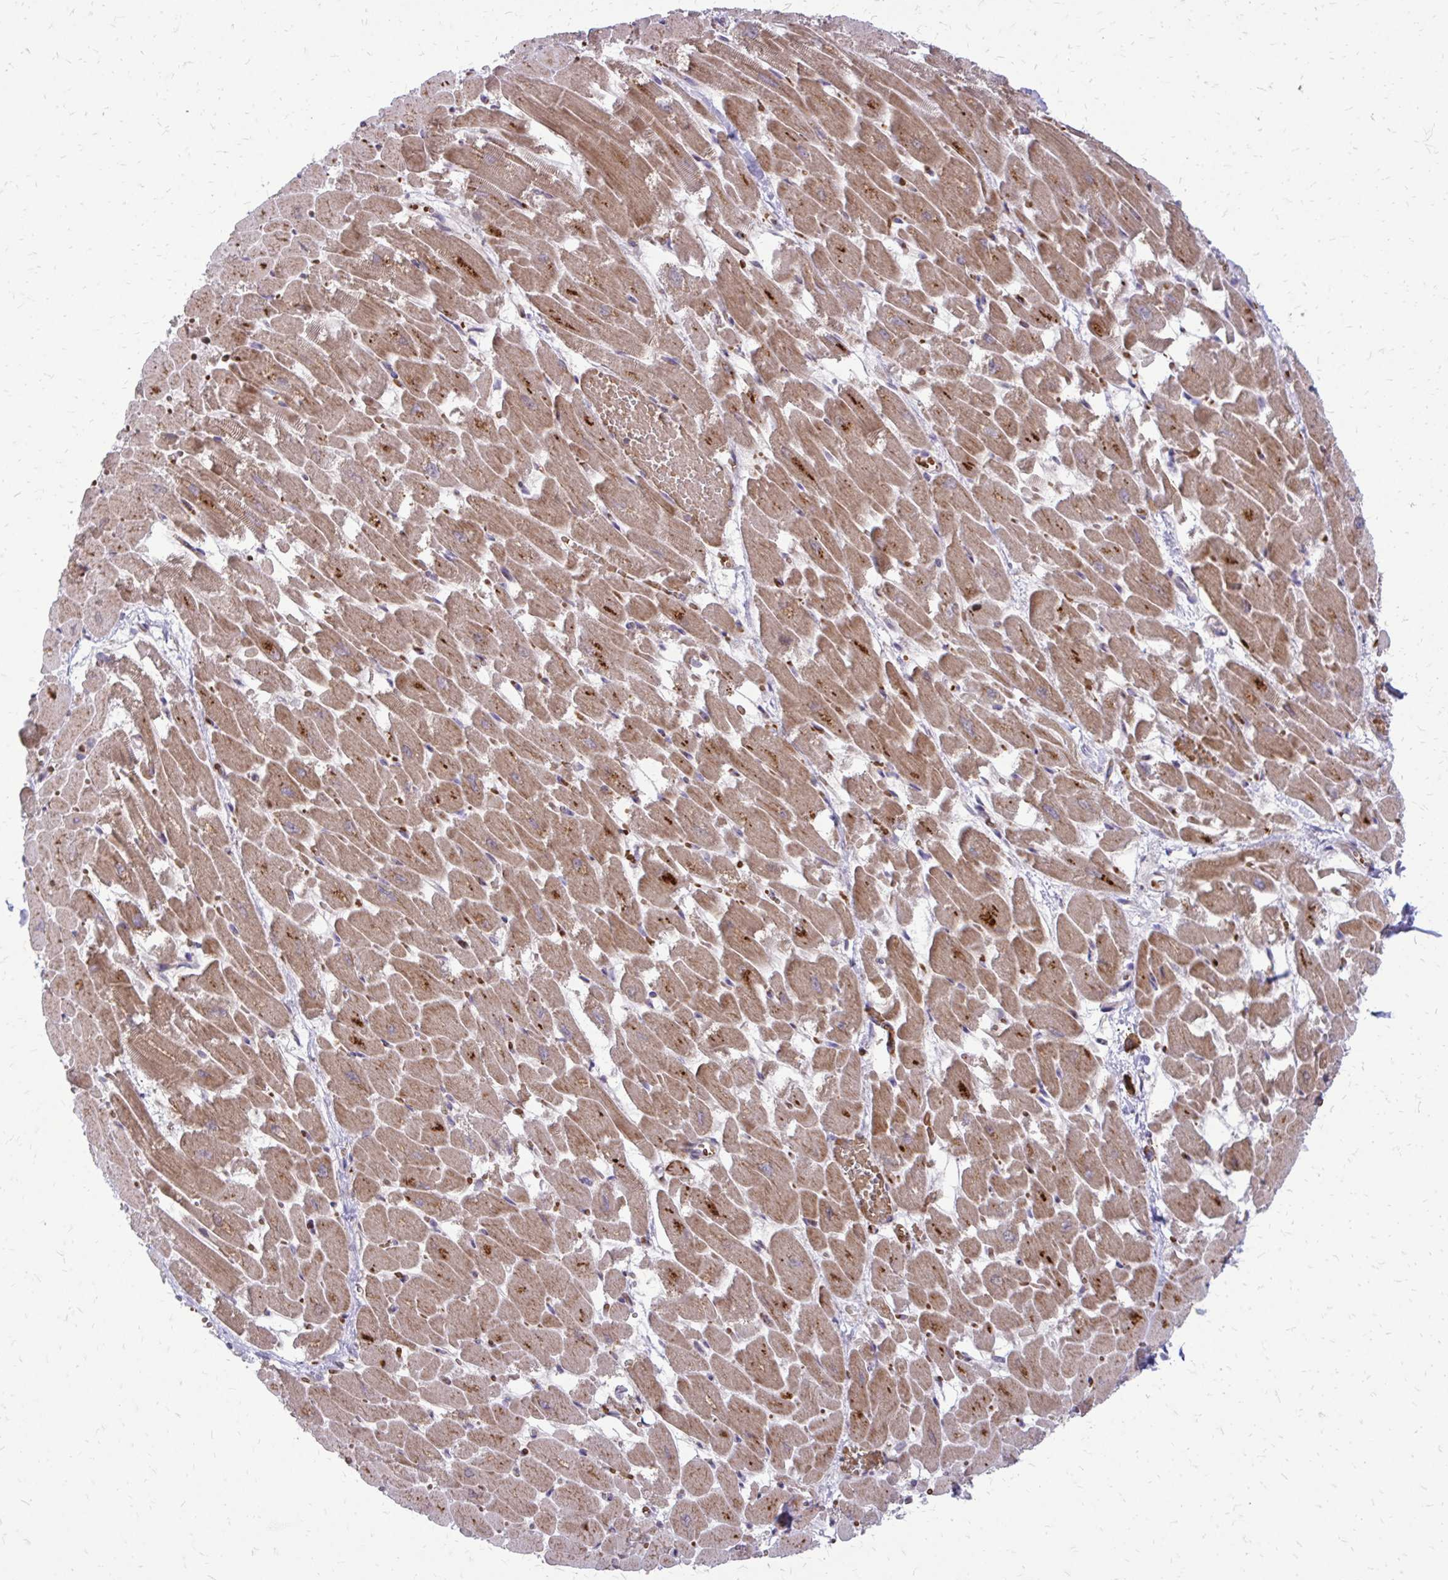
{"staining": {"intensity": "moderate", "quantity": ">75%", "location": "cytoplasmic/membranous"}, "tissue": "heart muscle", "cell_type": "Cardiomyocytes", "image_type": "normal", "snomed": [{"axis": "morphology", "description": "Normal tissue, NOS"}, {"axis": "topography", "description": "Heart"}], "caption": "Protein staining of unremarkable heart muscle exhibits moderate cytoplasmic/membranous staining in approximately >75% of cardiomyocytes.", "gene": "FUNDC2", "patient": {"sex": "female", "age": 52}}